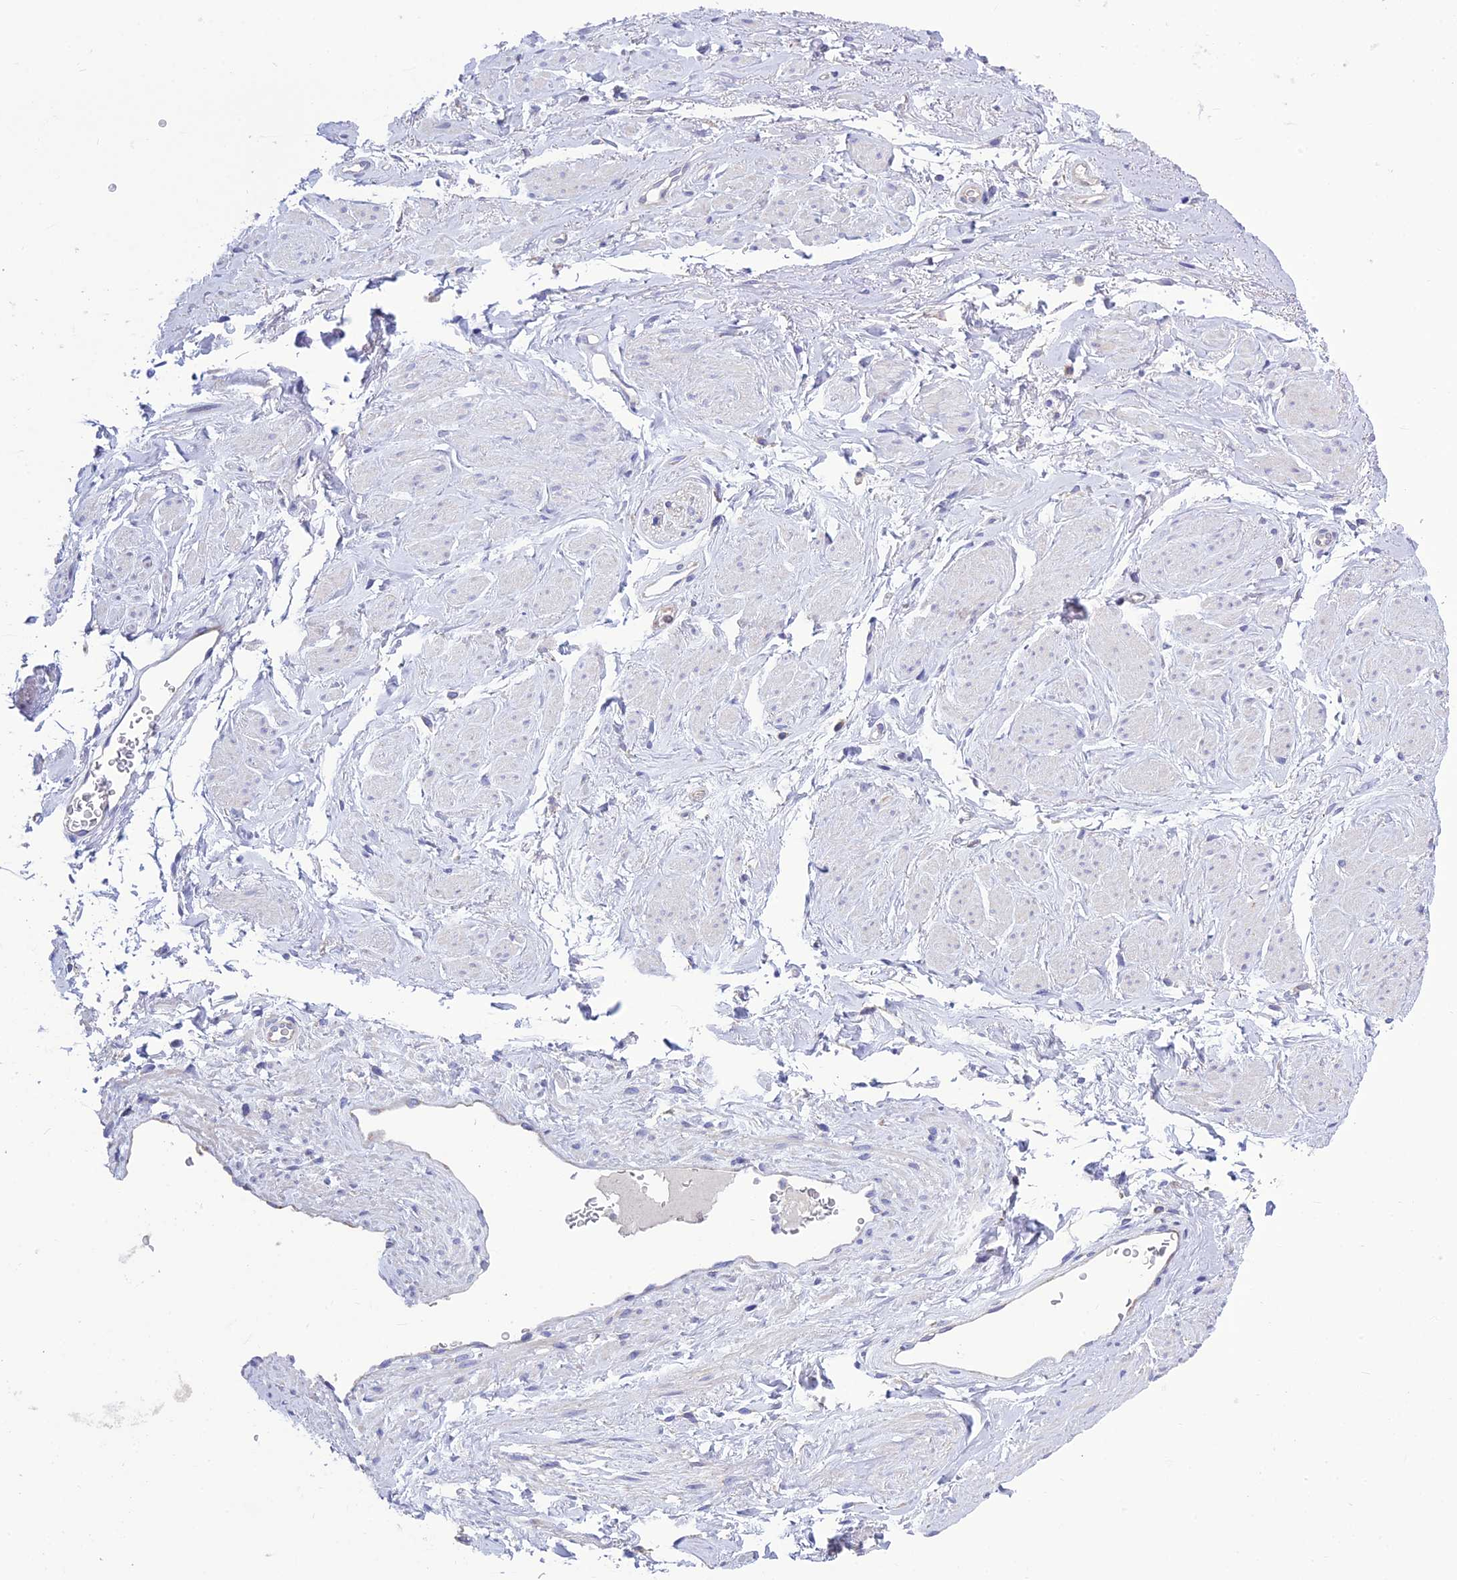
{"staining": {"intensity": "negative", "quantity": "none", "location": "none"}, "tissue": "adipose tissue", "cell_type": "Adipocytes", "image_type": "normal", "snomed": [{"axis": "morphology", "description": "Normal tissue, NOS"}, {"axis": "morphology", "description": "Adenocarcinoma, NOS"}, {"axis": "topography", "description": "Rectum"}, {"axis": "topography", "description": "Vagina"}, {"axis": "topography", "description": "Peripheral nerve tissue"}], "caption": "High magnification brightfield microscopy of benign adipose tissue stained with DAB (3,3'-diaminobenzidine) (brown) and counterstained with hematoxylin (blue): adipocytes show no significant expression. (Stains: DAB (3,3'-diaminobenzidine) immunohistochemistry (IHC) with hematoxylin counter stain, Microscopy: brightfield microscopy at high magnification).", "gene": "BHMT2", "patient": {"sex": "female", "age": 71}}